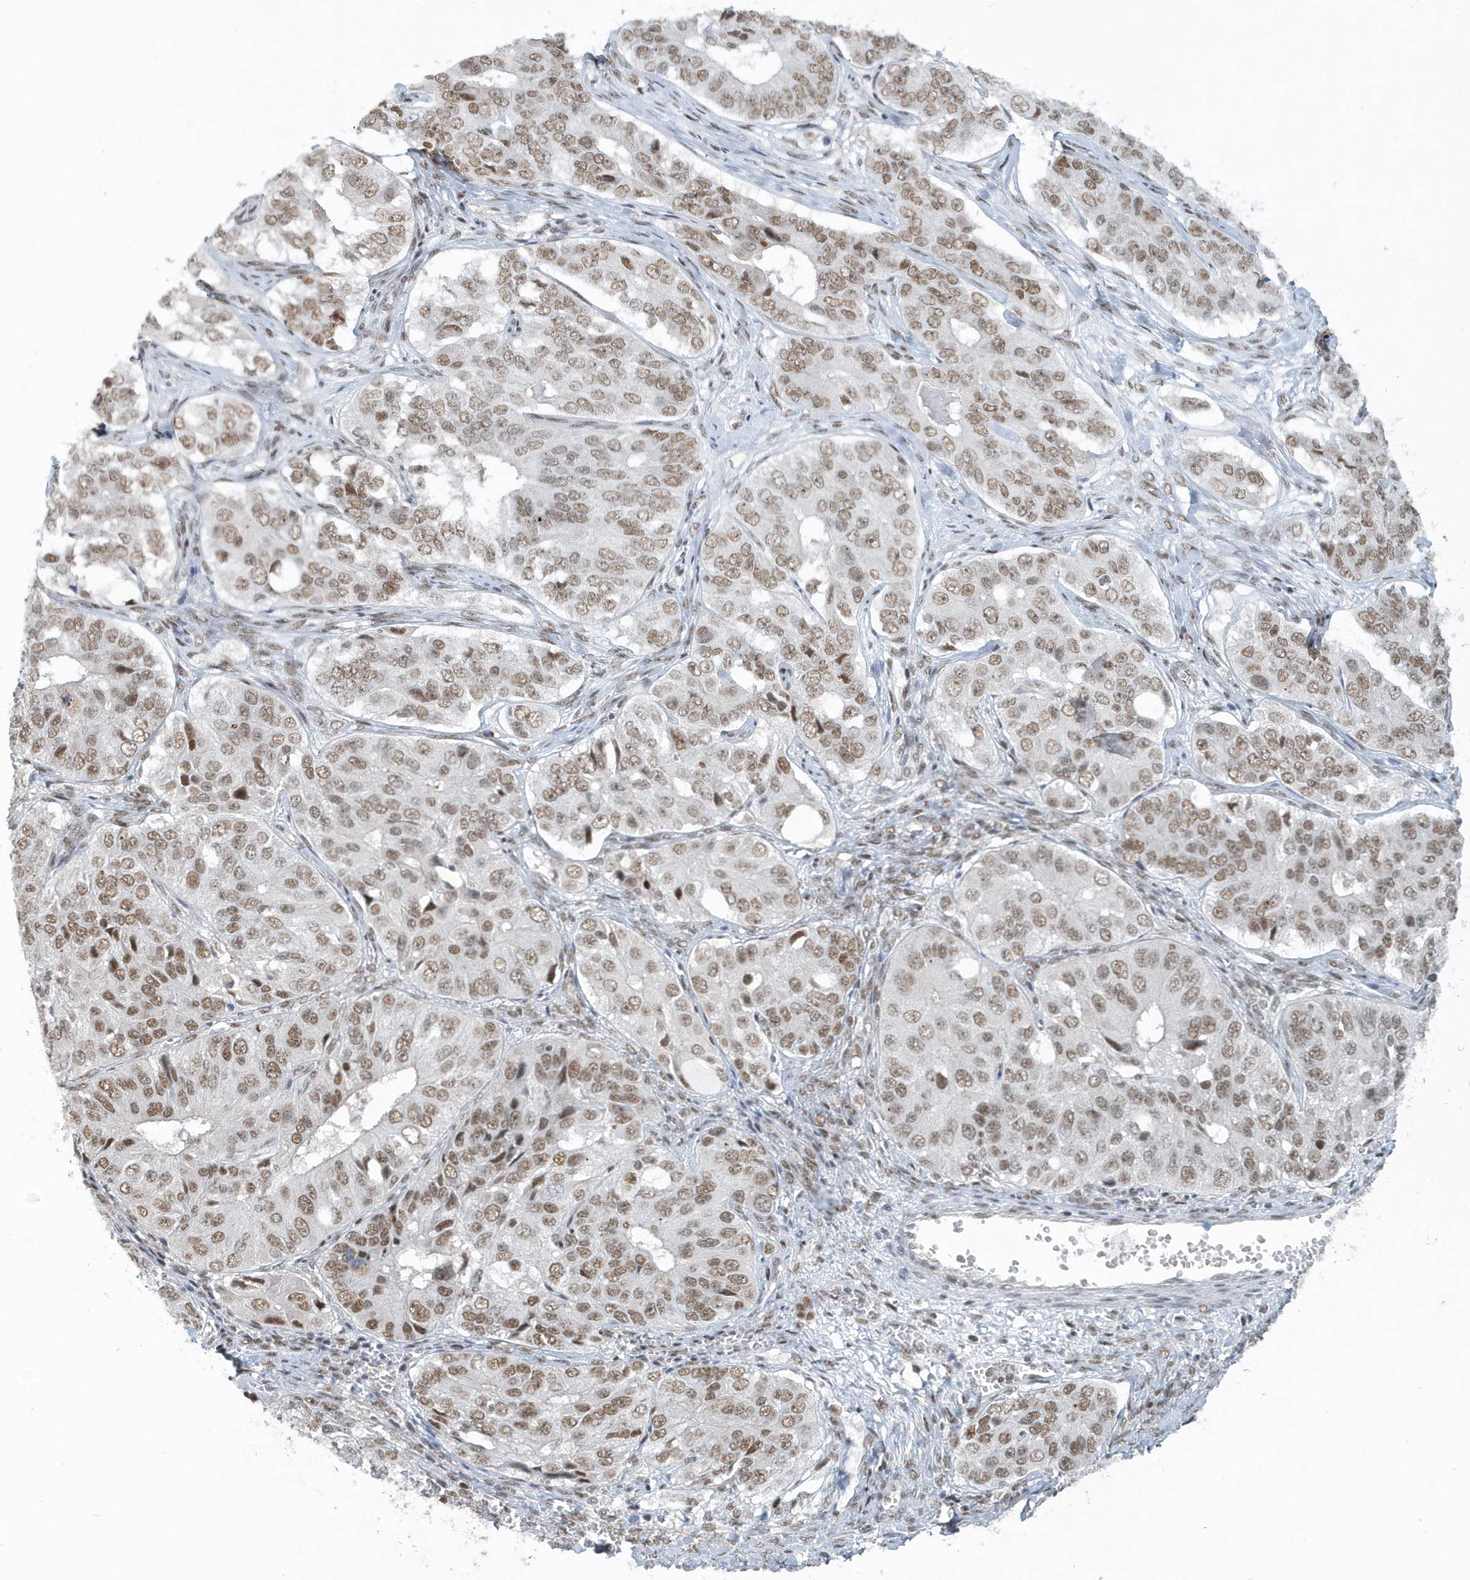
{"staining": {"intensity": "moderate", "quantity": ">75%", "location": "nuclear"}, "tissue": "ovarian cancer", "cell_type": "Tumor cells", "image_type": "cancer", "snomed": [{"axis": "morphology", "description": "Carcinoma, endometroid"}, {"axis": "topography", "description": "Ovary"}], "caption": "Endometroid carcinoma (ovarian) was stained to show a protein in brown. There is medium levels of moderate nuclear positivity in about >75% of tumor cells.", "gene": "YTHDC1", "patient": {"sex": "female", "age": 51}}